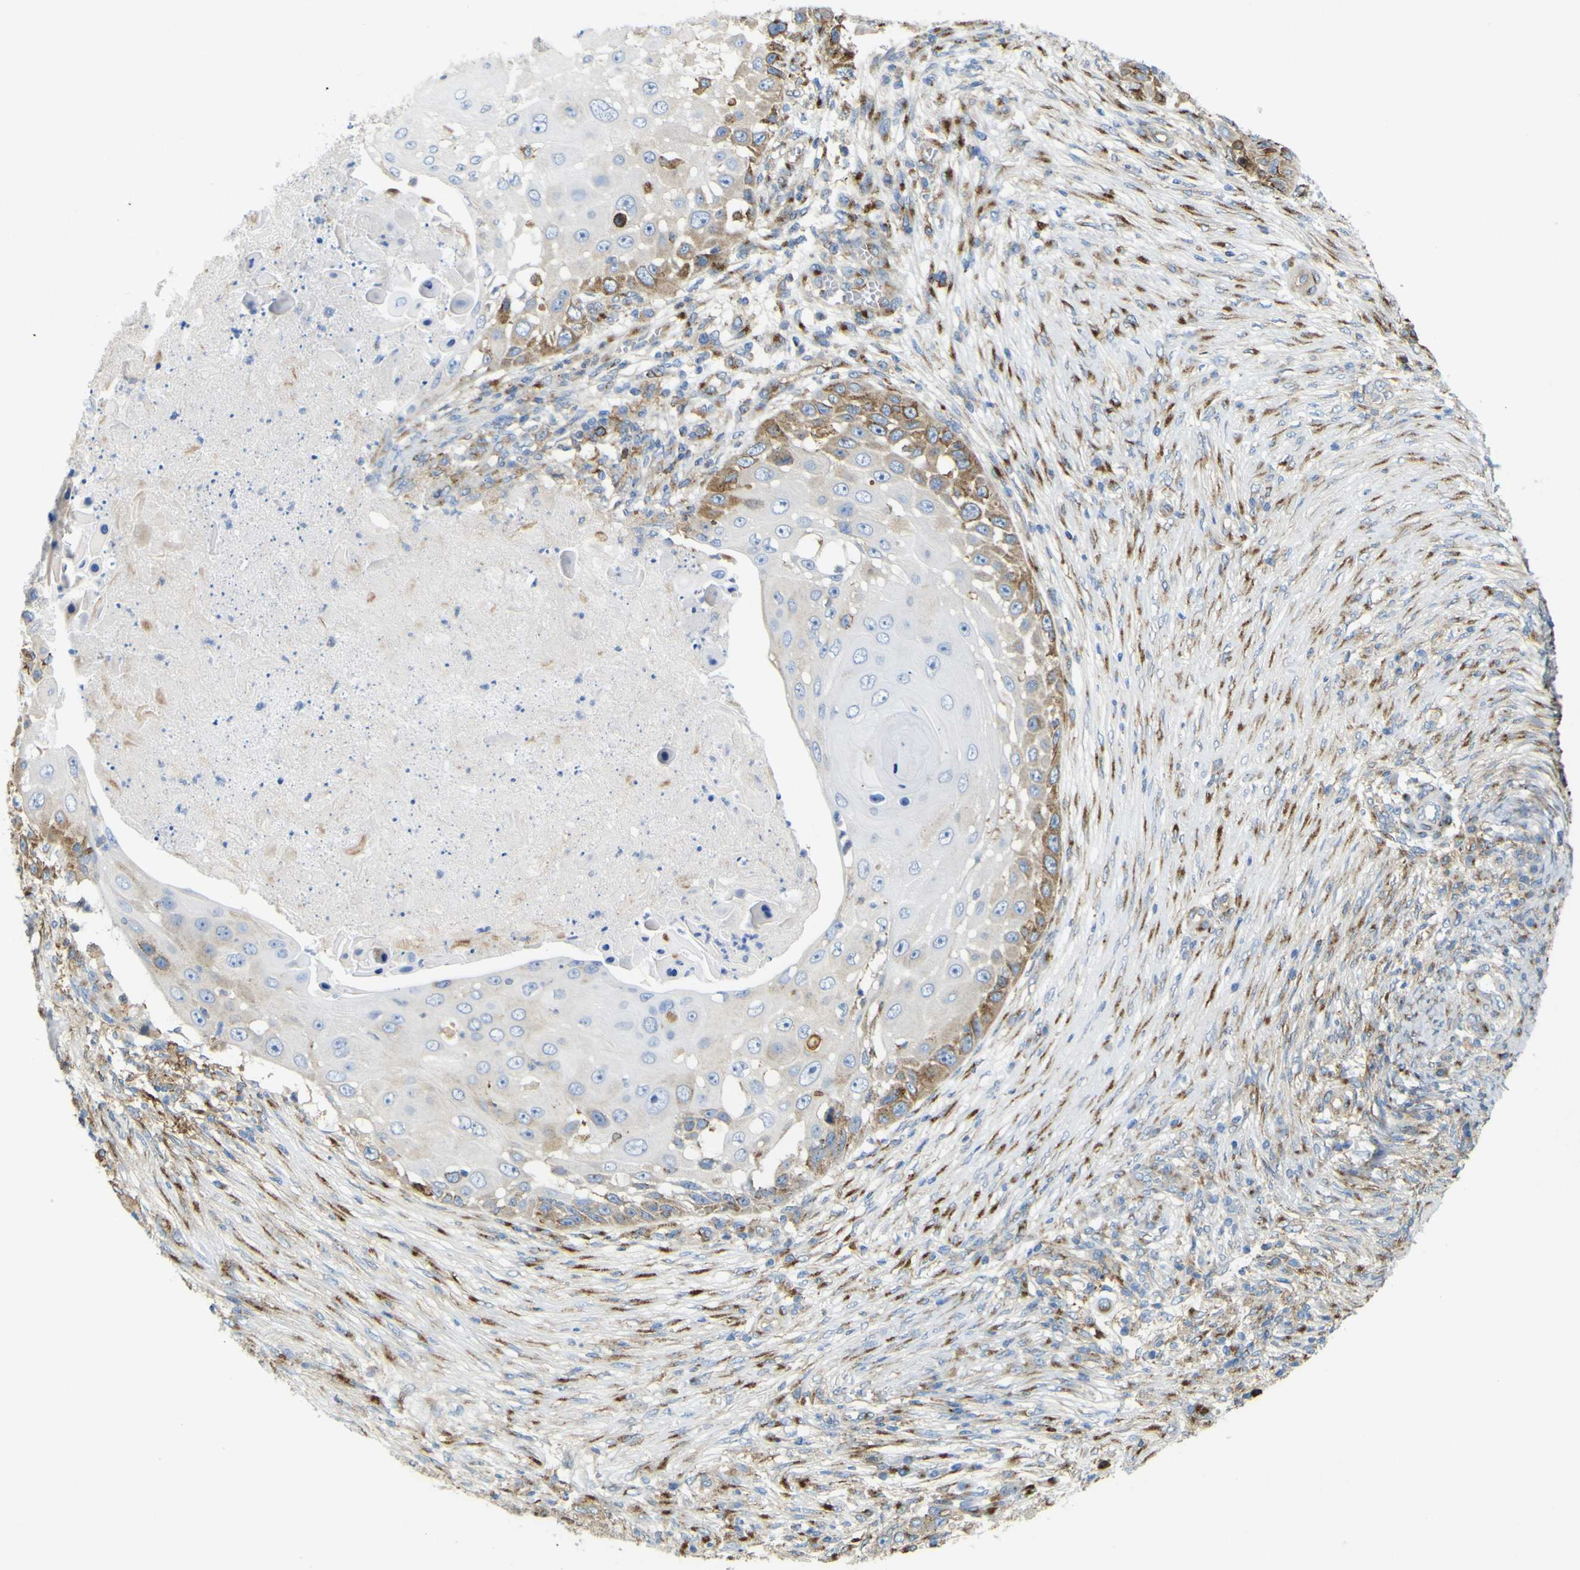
{"staining": {"intensity": "moderate", "quantity": "<25%", "location": "cytoplasmic/membranous"}, "tissue": "skin cancer", "cell_type": "Tumor cells", "image_type": "cancer", "snomed": [{"axis": "morphology", "description": "Squamous cell carcinoma, NOS"}, {"axis": "topography", "description": "Skin"}], "caption": "This histopathology image shows immunohistochemistry staining of human skin cancer, with low moderate cytoplasmic/membranous positivity in about <25% of tumor cells.", "gene": "IGF2R", "patient": {"sex": "female", "age": 44}}